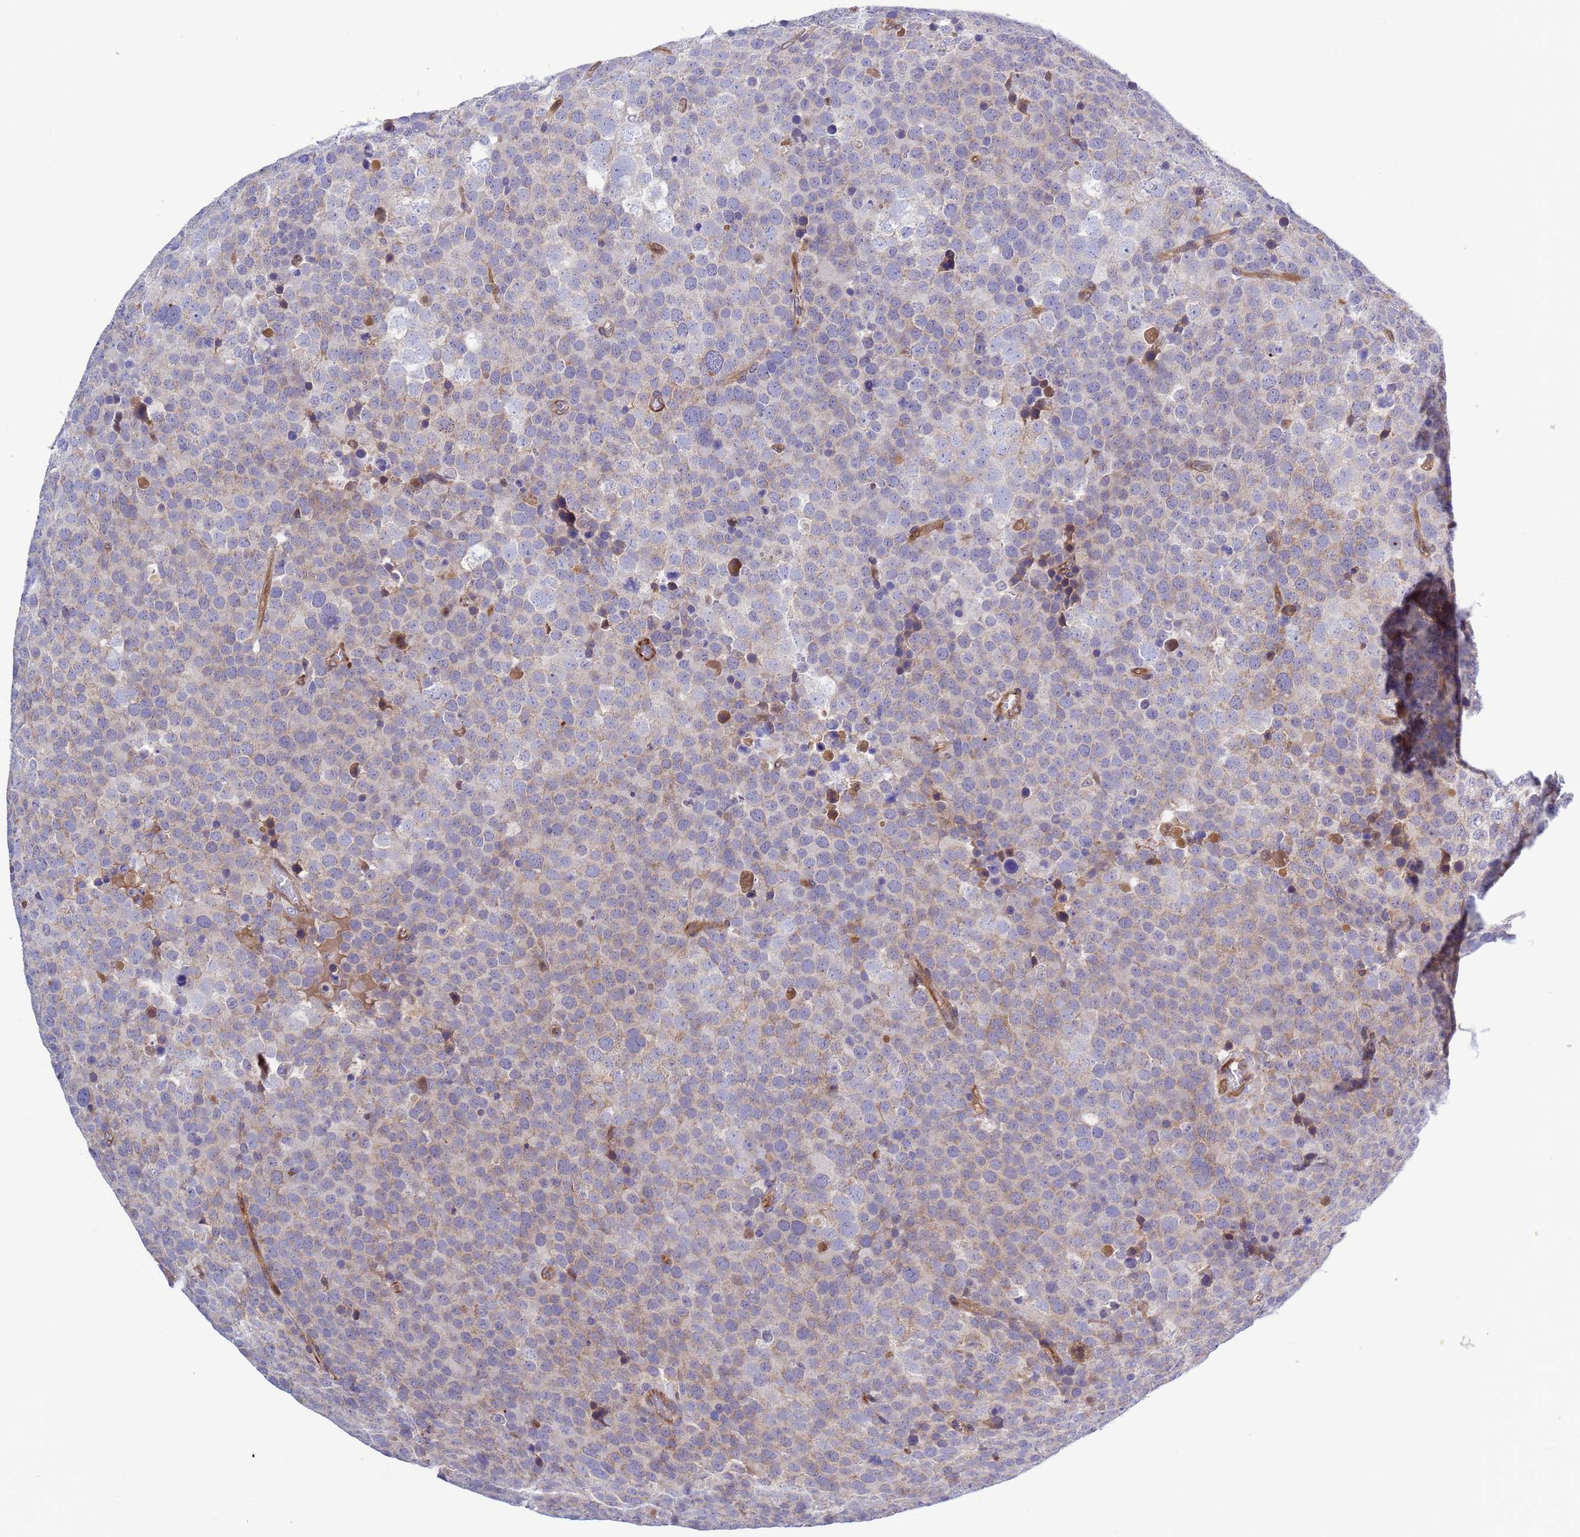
{"staining": {"intensity": "negative", "quantity": "none", "location": "none"}, "tissue": "testis cancer", "cell_type": "Tumor cells", "image_type": "cancer", "snomed": [{"axis": "morphology", "description": "Seminoma, NOS"}, {"axis": "topography", "description": "Testis"}], "caption": "Immunohistochemistry (IHC) photomicrograph of testis cancer stained for a protein (brown), which reveals no staining in tumor cells.", "gene": "FOXRED1", "patient": {"sex": "male", "age": 71}}